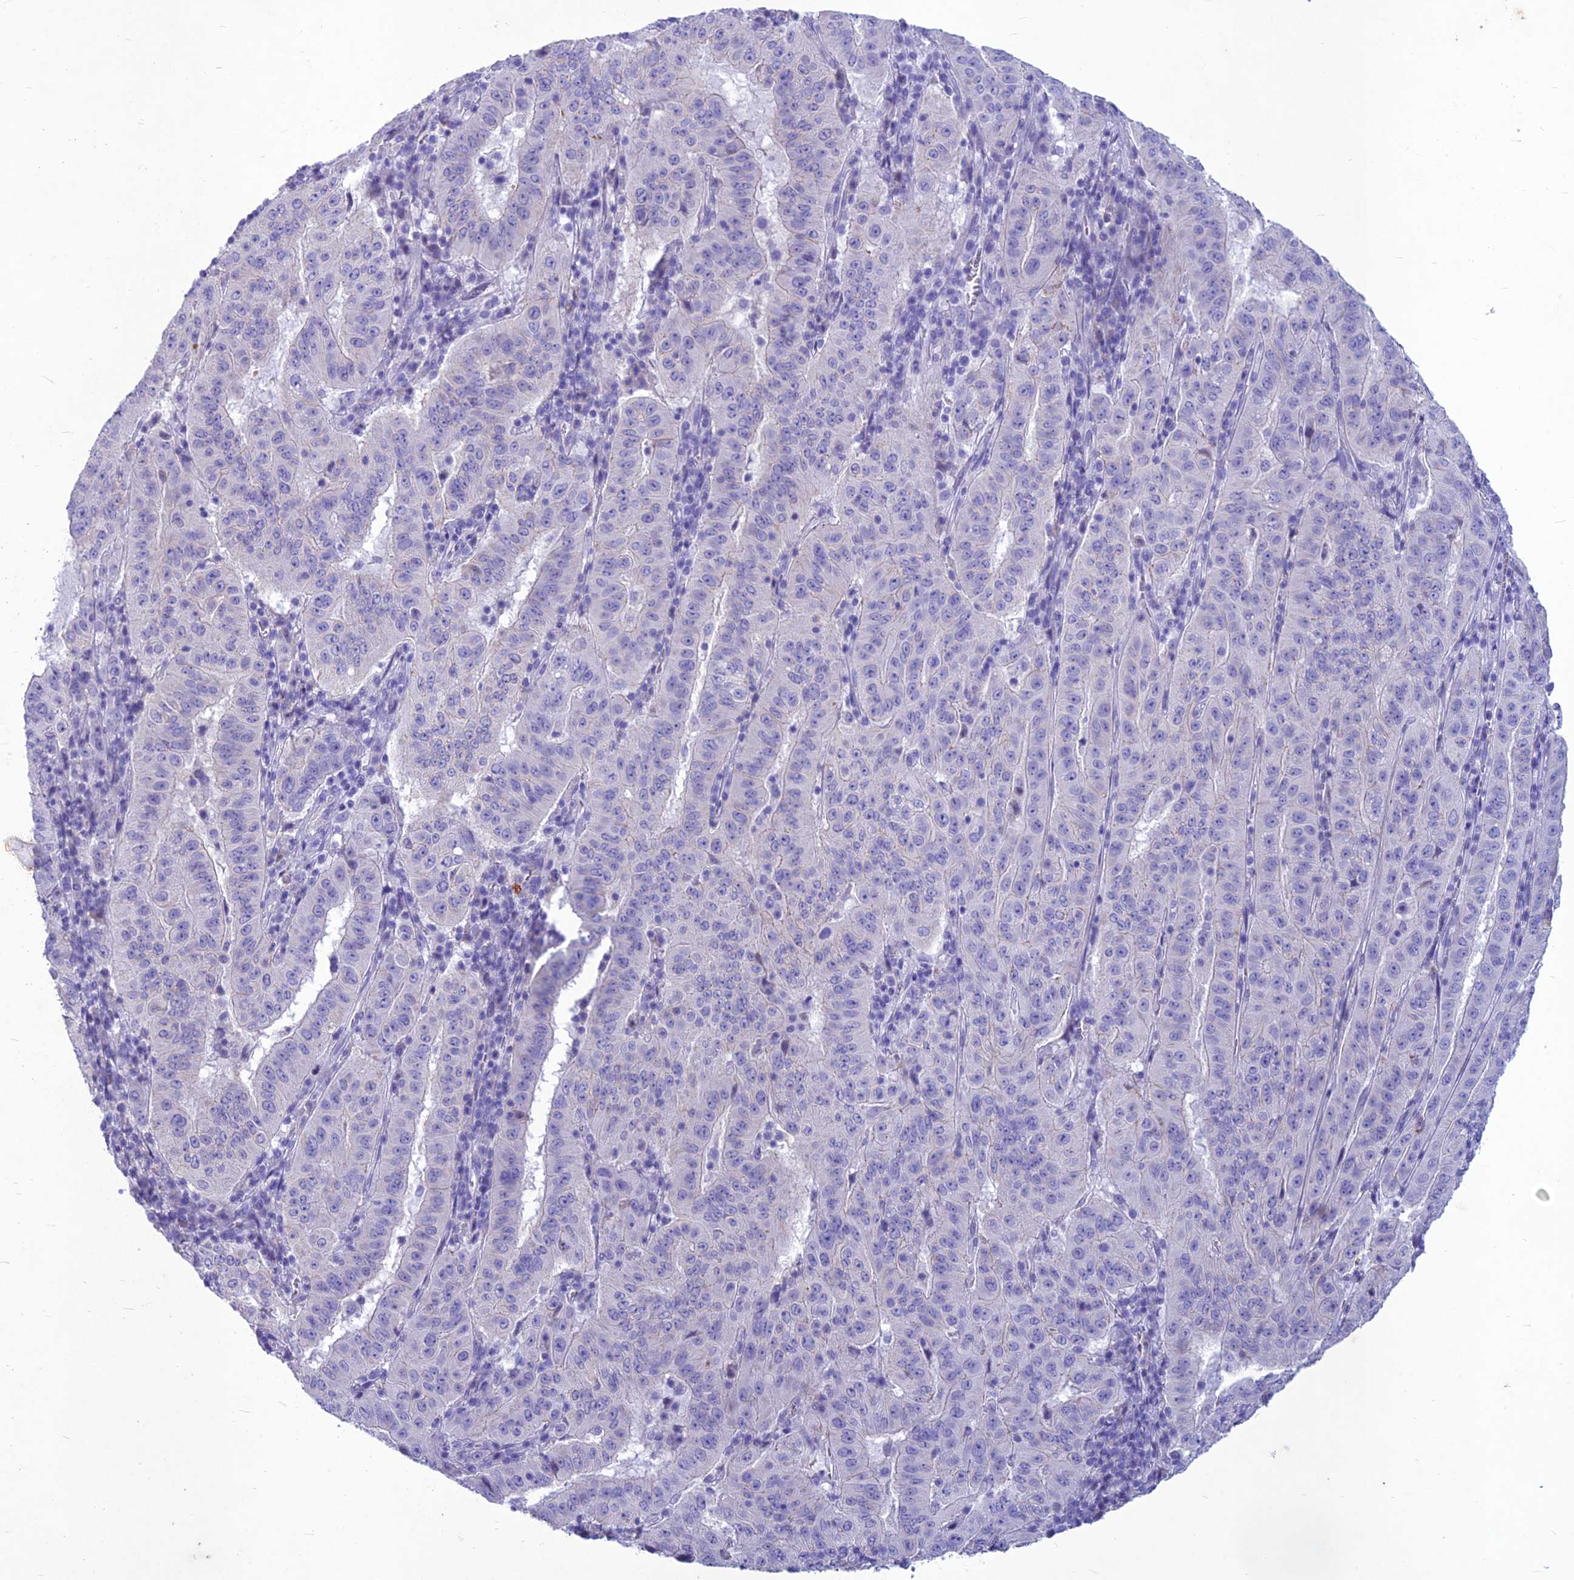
{"staining": {"intensity": "negative", "quantity": "none", "location": "none"}, "tissue": "pancreatic cancer", "cell_type": "Tumor cells", "image_type": "cancer", "snomed": [{"axis": "morphology", "description": "Adenocarcinoma, NOS"}, {"axis": "topography", "description": "Pancreas"}], "caption": "Immunohistochemistry (IHC) of human pancreatic cancer shows no staining in tumor cells. The staining is performed using DAB brown chromogen with nuclei counter-stained in using hematoxylin.", "gene": "IFT172", "patient": {"sex": "male", "age": 63}}